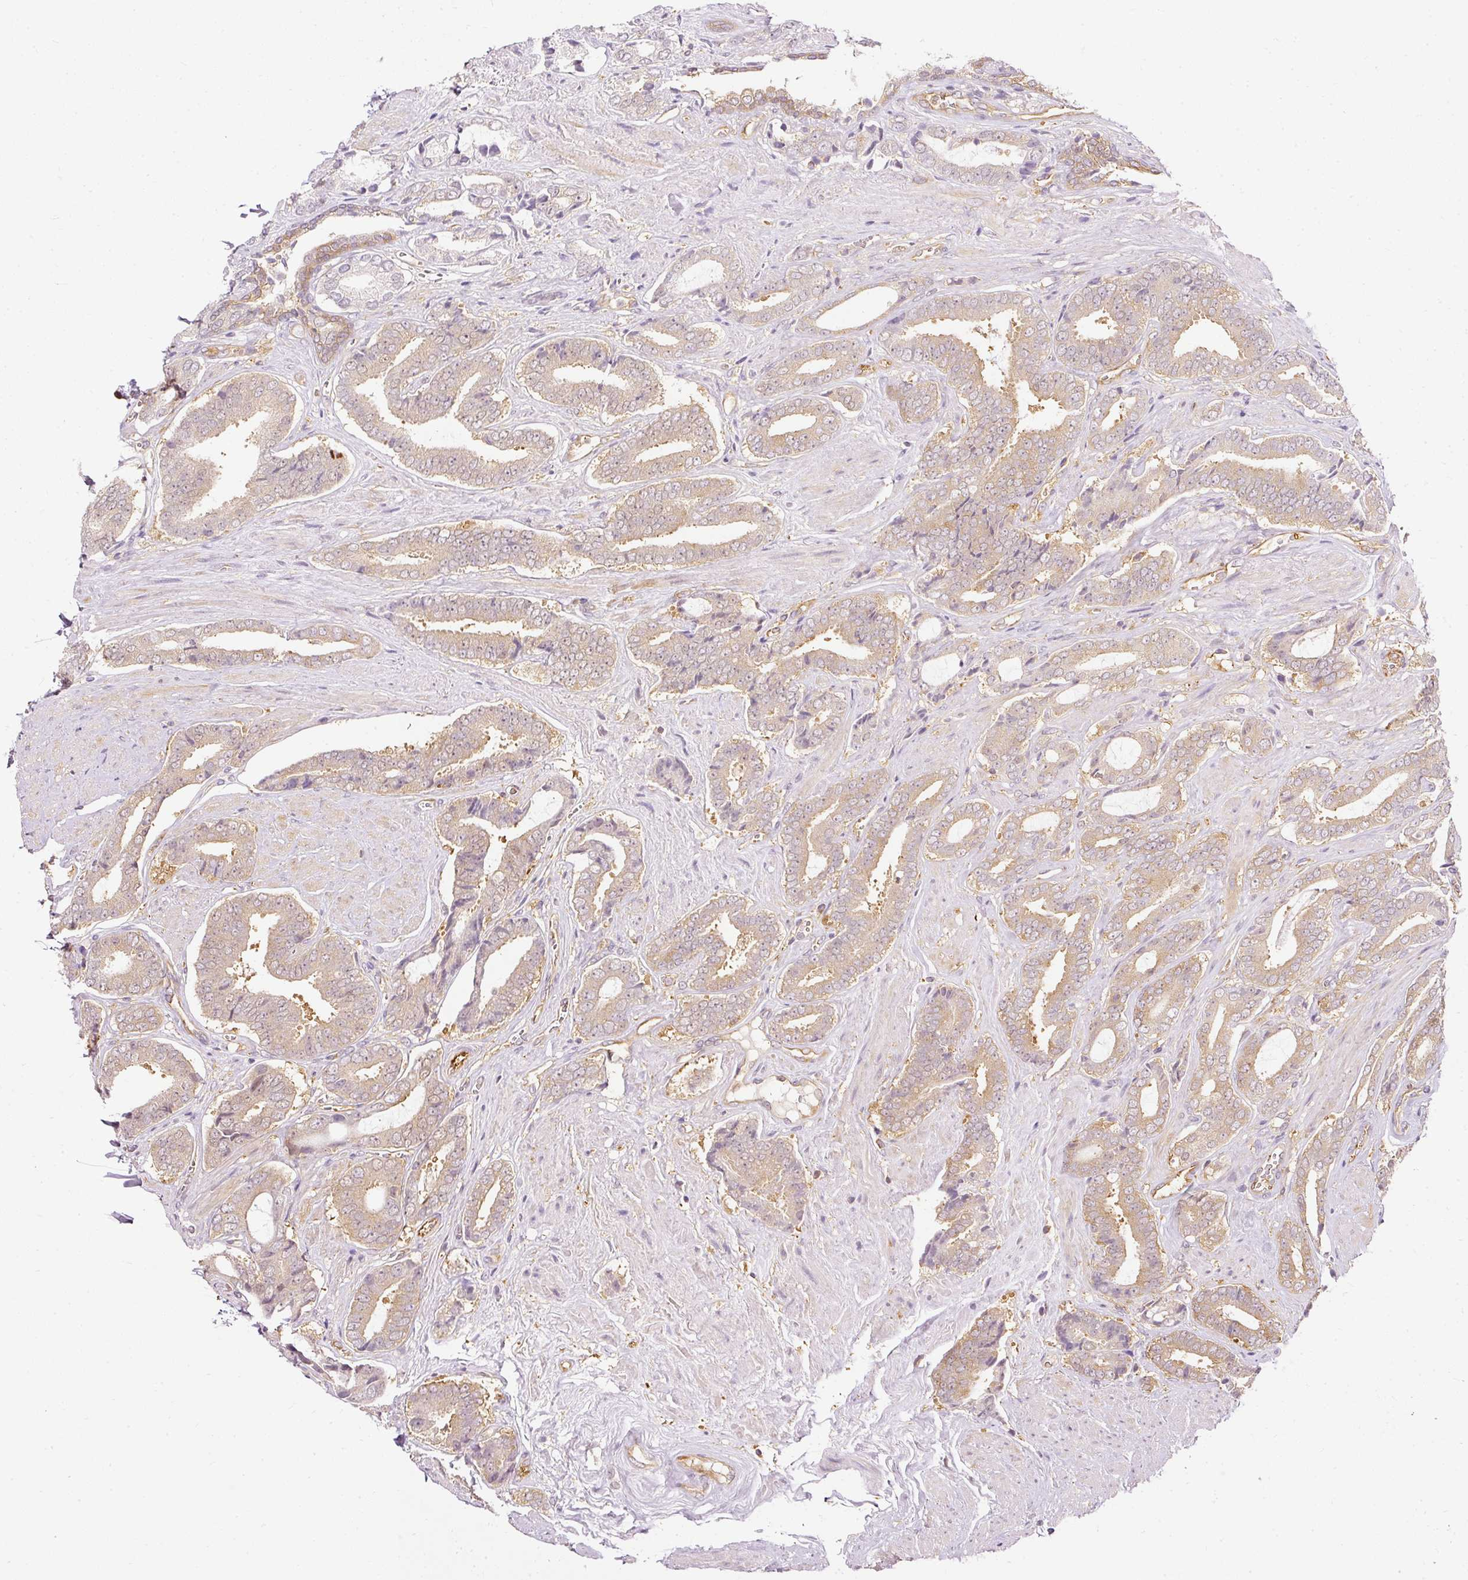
{"staining": {"intensity": "weak", "quantity": "25%-75%", "location": "cytoplasmic/membranous"}, "tissue": "prostate cancer", "cell_type": "Tumor cells", "image_type": "cancer", "snomed": [{"axis": "morphology", "description": "Adenocarcinoma, NOS"}, {"axis": "topography", "description": "Prostate and seminal vesicle, NOS"}], "caption": "About 25%-75% of tumor cells in human prostate cancer (adenocarcinoma) show weak cytoplasmic/membranous protein expression as visualized by brown immunohistochemical staining.", "gene": "ARMH3", "patient": {"sex": "male", "age": 76}}